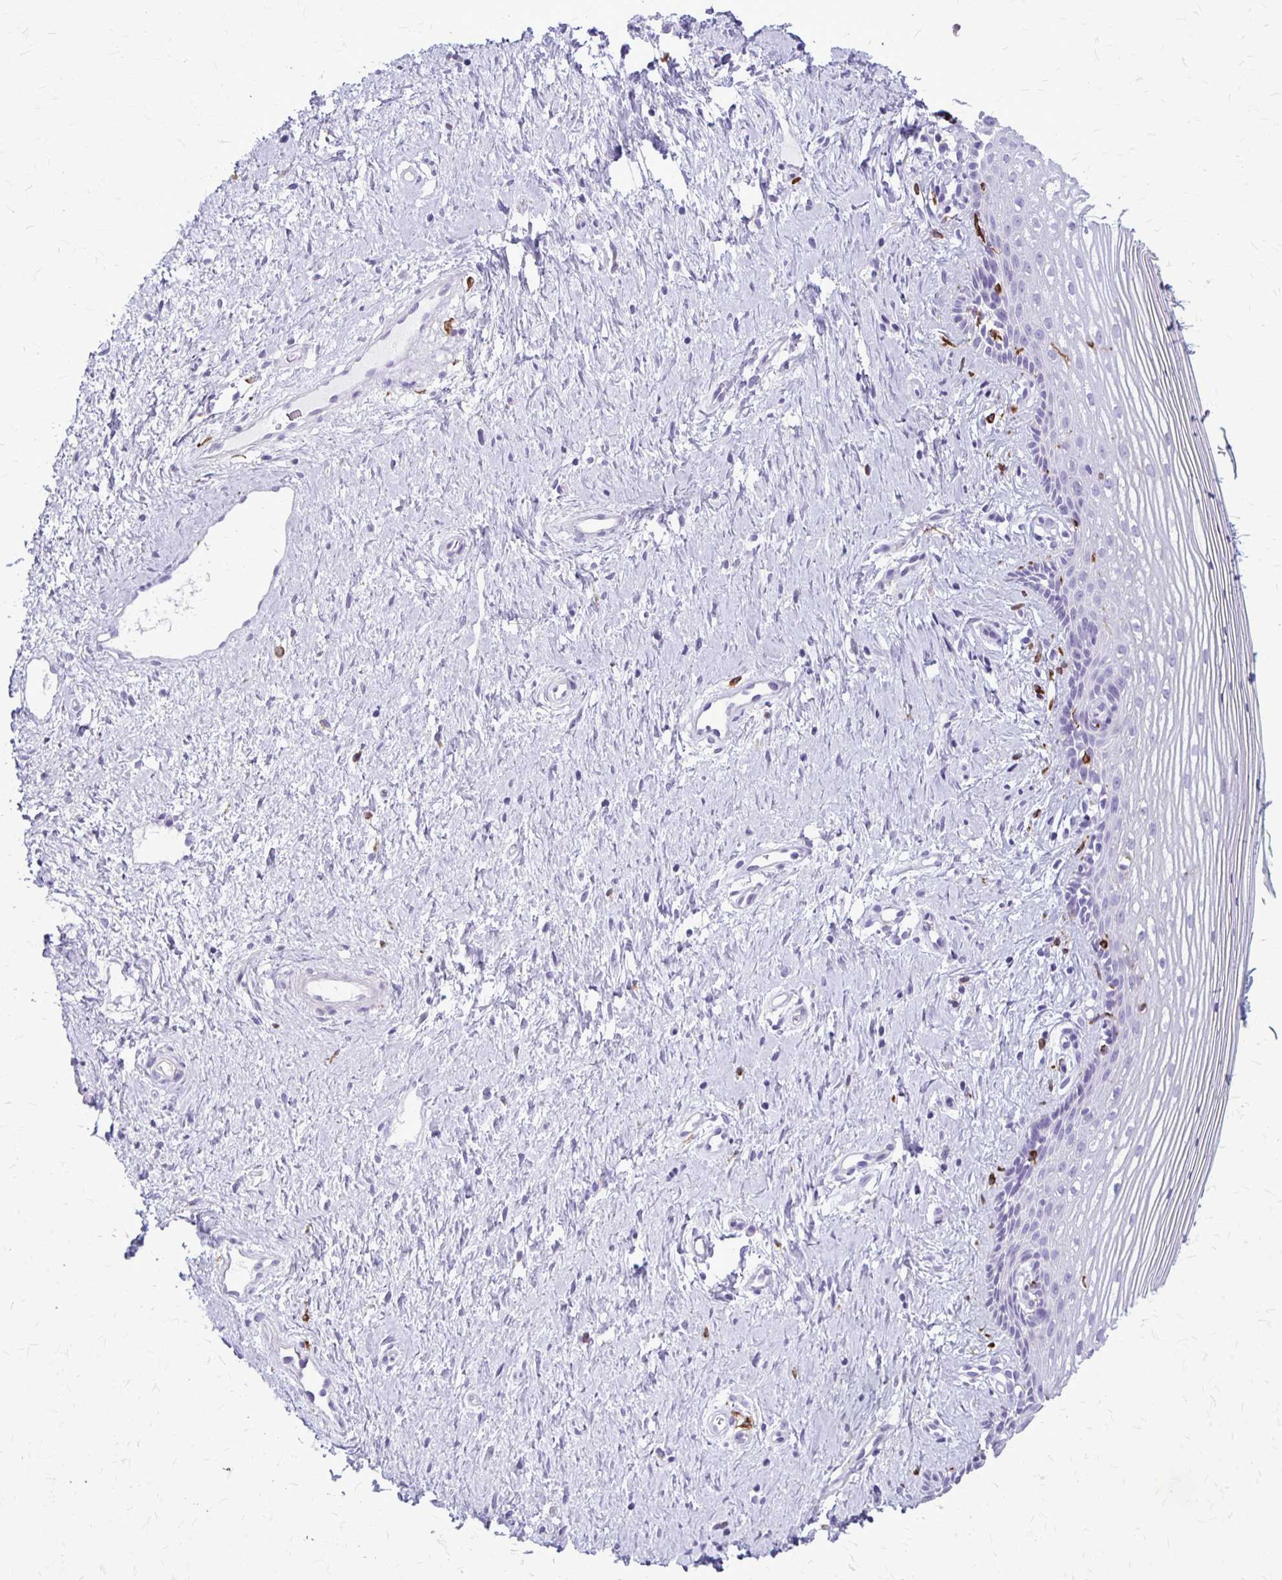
{"staining": {"intensity": "negative", "quantity": "none", "location": "none"}, "tissue": "vagina", "cell_type": "Squamous epithelial cells", "image_type": "normal", "snomed": [{"axis": "morphology", "description": "Normal tissue, NOS"}, {"axis": "topography", "description": "Vagina"}], "caption": "There is no significant positivity in squamous epithelial cells of vagina.", "gene": "RTN1", "patient": {"sex": "female", "age": 42}}